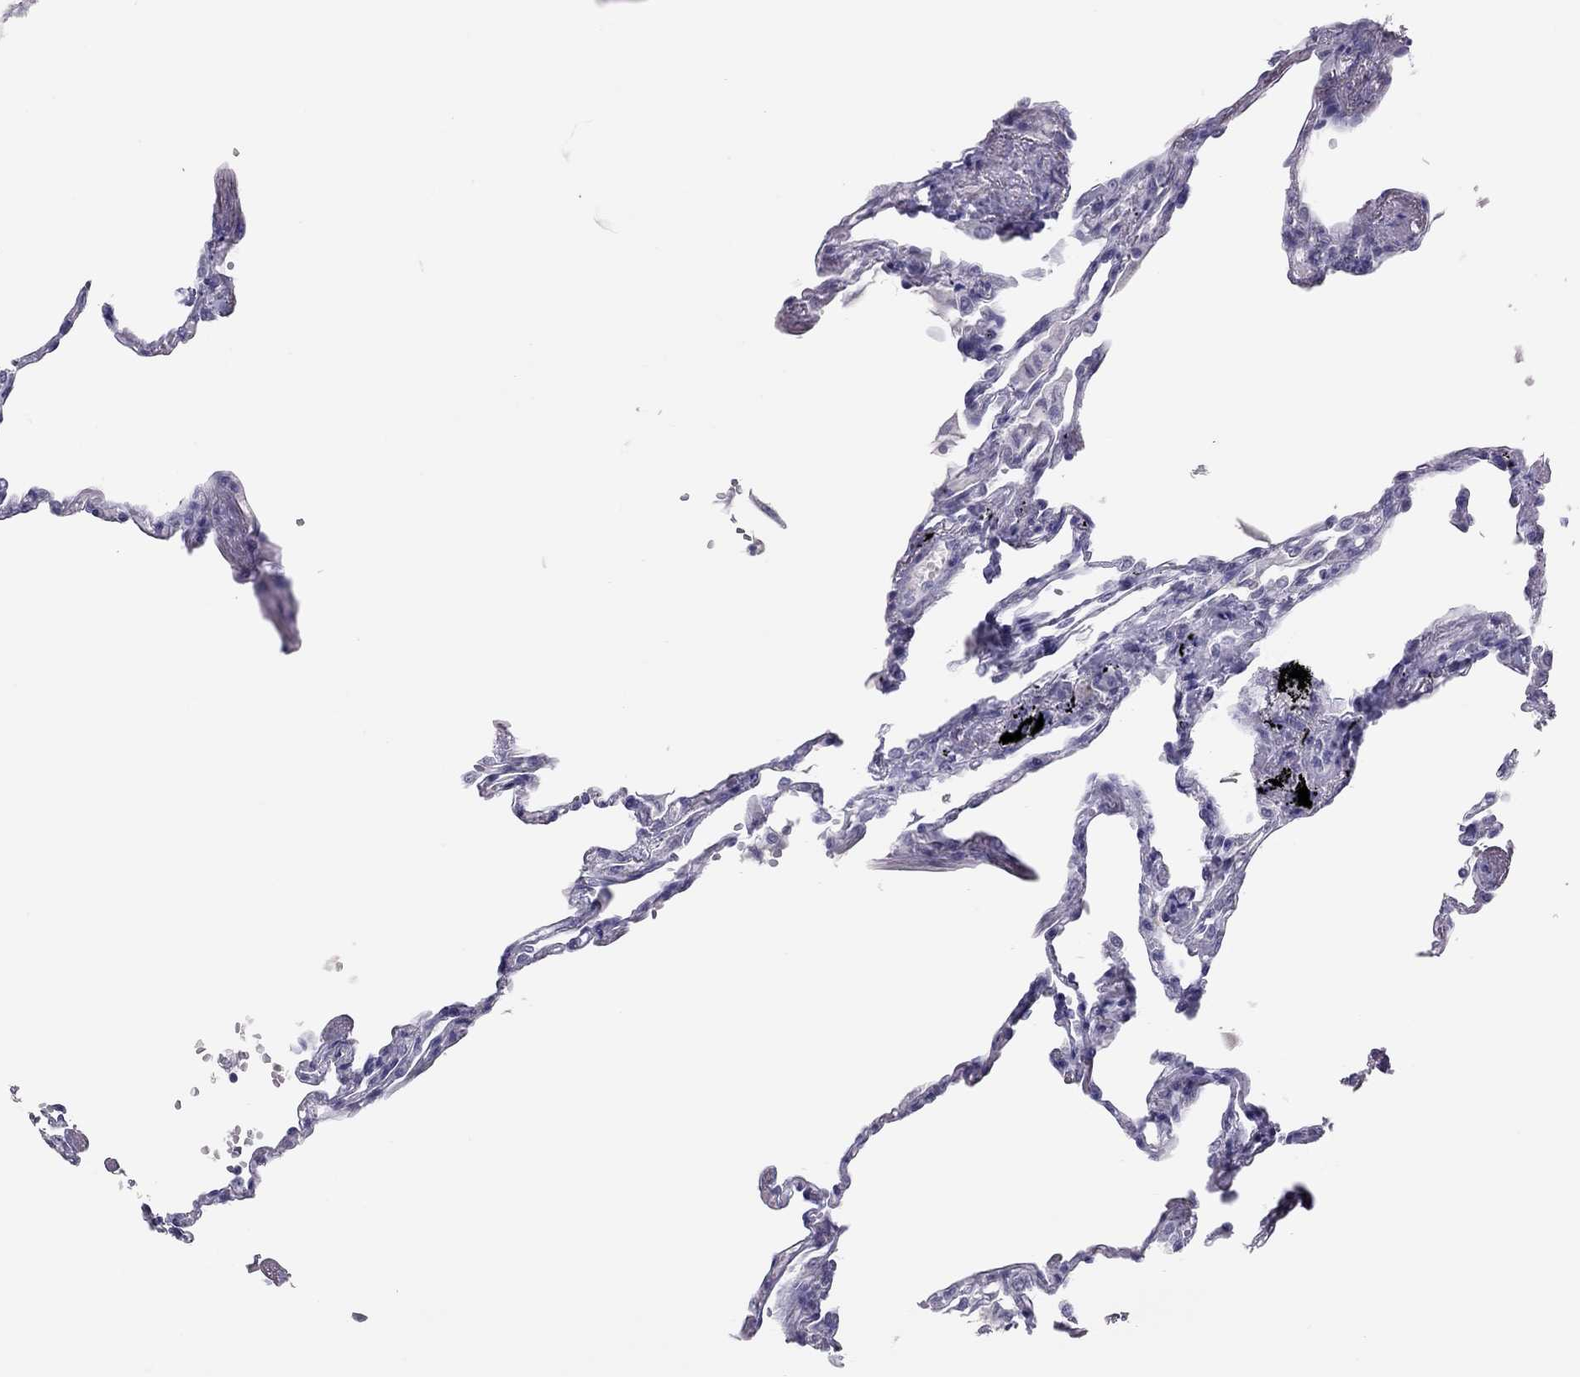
{"staining": {"intensity": "negative", "quantity": "none", "location": "none"}, "tissue": "lung", "cell_type": "Alveolar cells", "image_type": "normal", "snomed": [{"axis": "morphology", "description": "Normal tissue, NOS"}, {"axis": "topography", "description": "Lung"}], "caption": "This is an IHC histopathology image of unremarkable human lung. There is no positivity in alveolar cells.", "gene": "PHOX2A", "patient": {"sex": "male", "age": 78}}